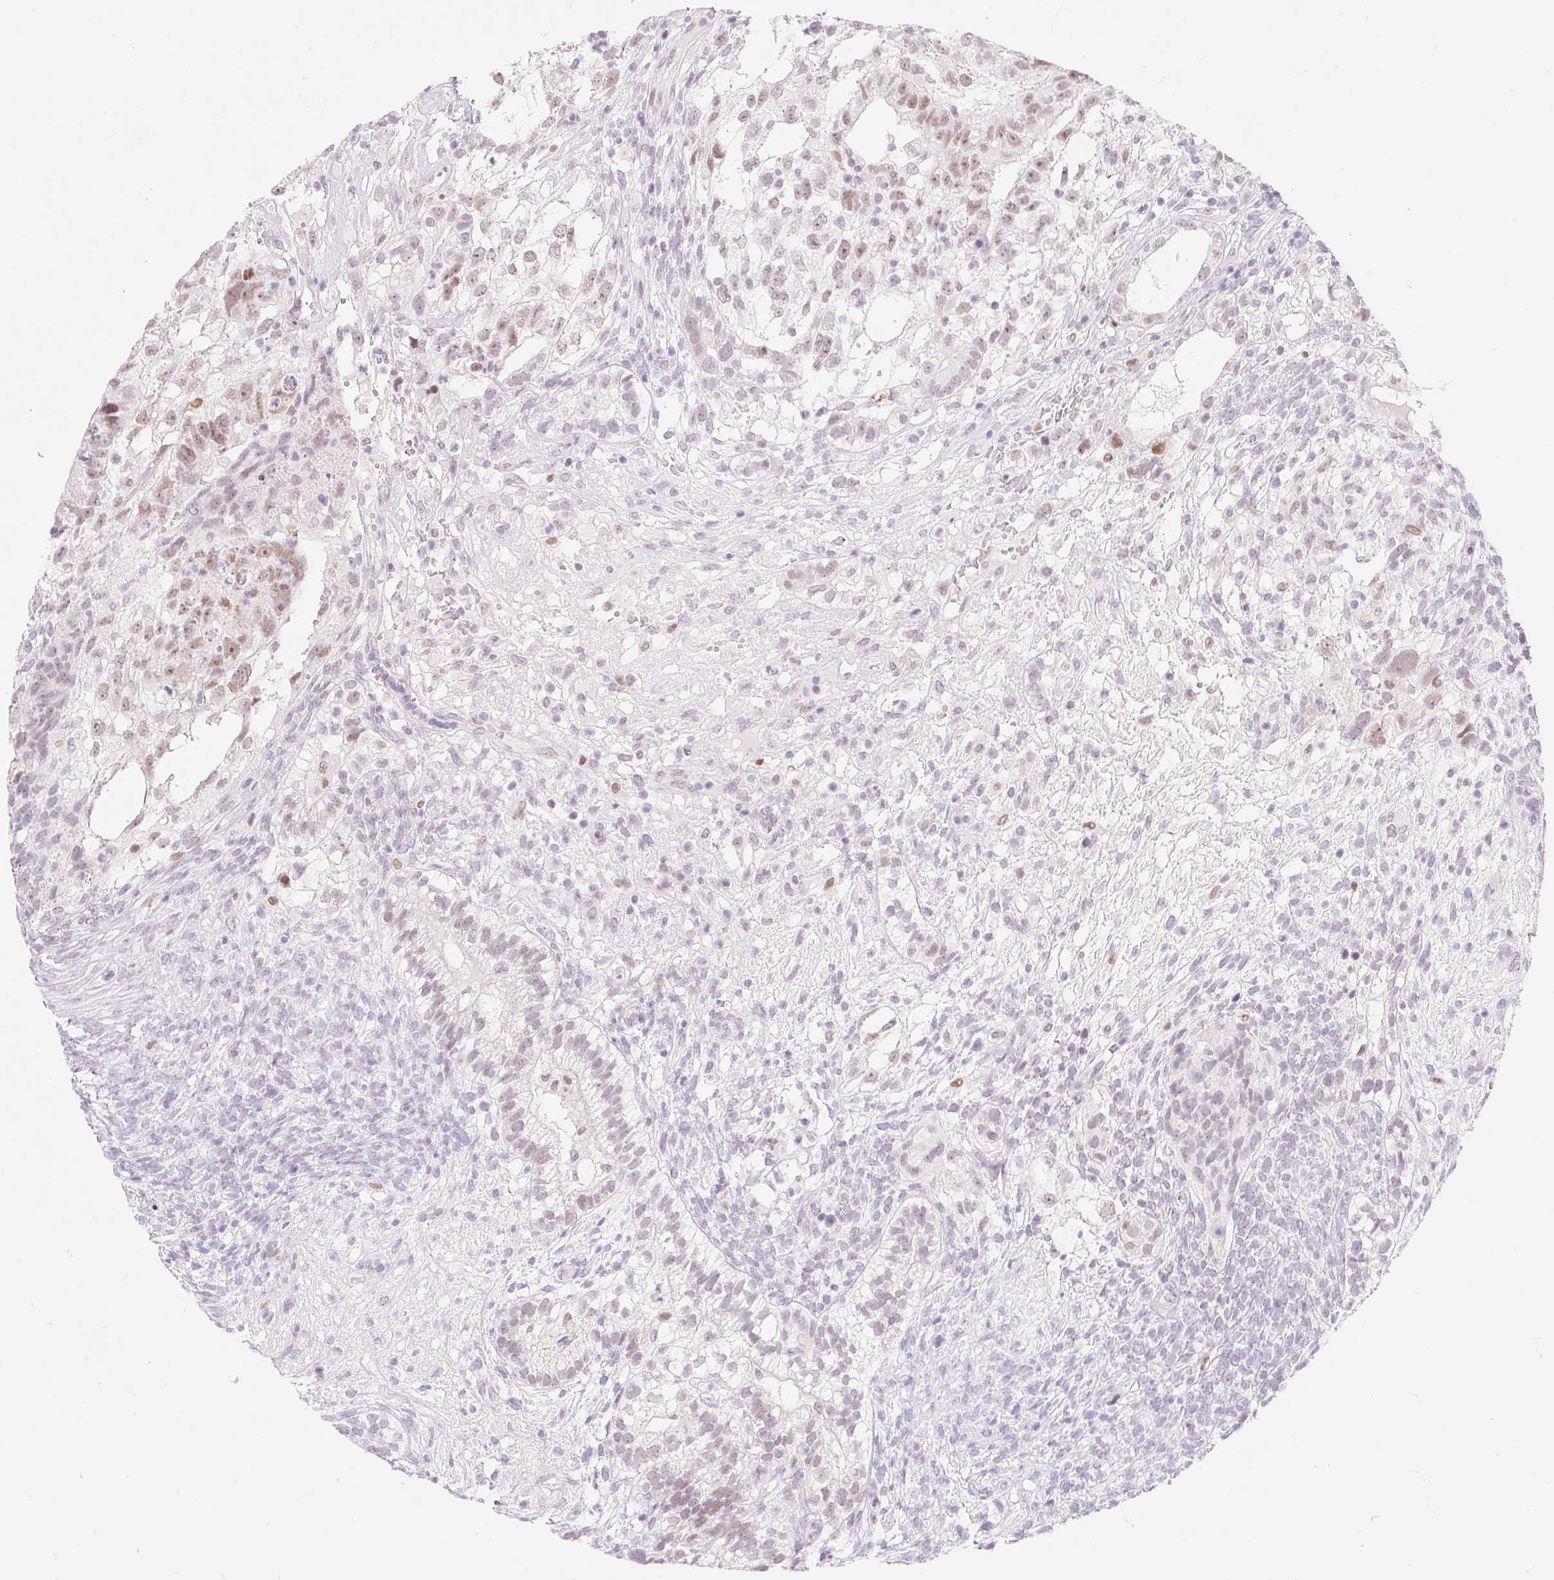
{"staining": {"intensity": "weak", "quantity": "25%-75%", "location": "nuclear"}, "tissue": "testis cancer", "cell_type": "Tumor cells", "image_type": "cancer", "snomed": [{"axis": "morphology", "description": "Seminoma, NOS"}, {"axis": "morphology", "description": "Carcinoma, Embryonal, NOS"}, {"axis": "topography", "description": "Testis"}], "caption": "A photomicrograph of testis cancer (embryonal carcinoma) stained for a protein demonstrates weak nuclear brown staining in tumor cells.", "gene": "H2BW1", "patient": {"sex": "male", "age": 41}}